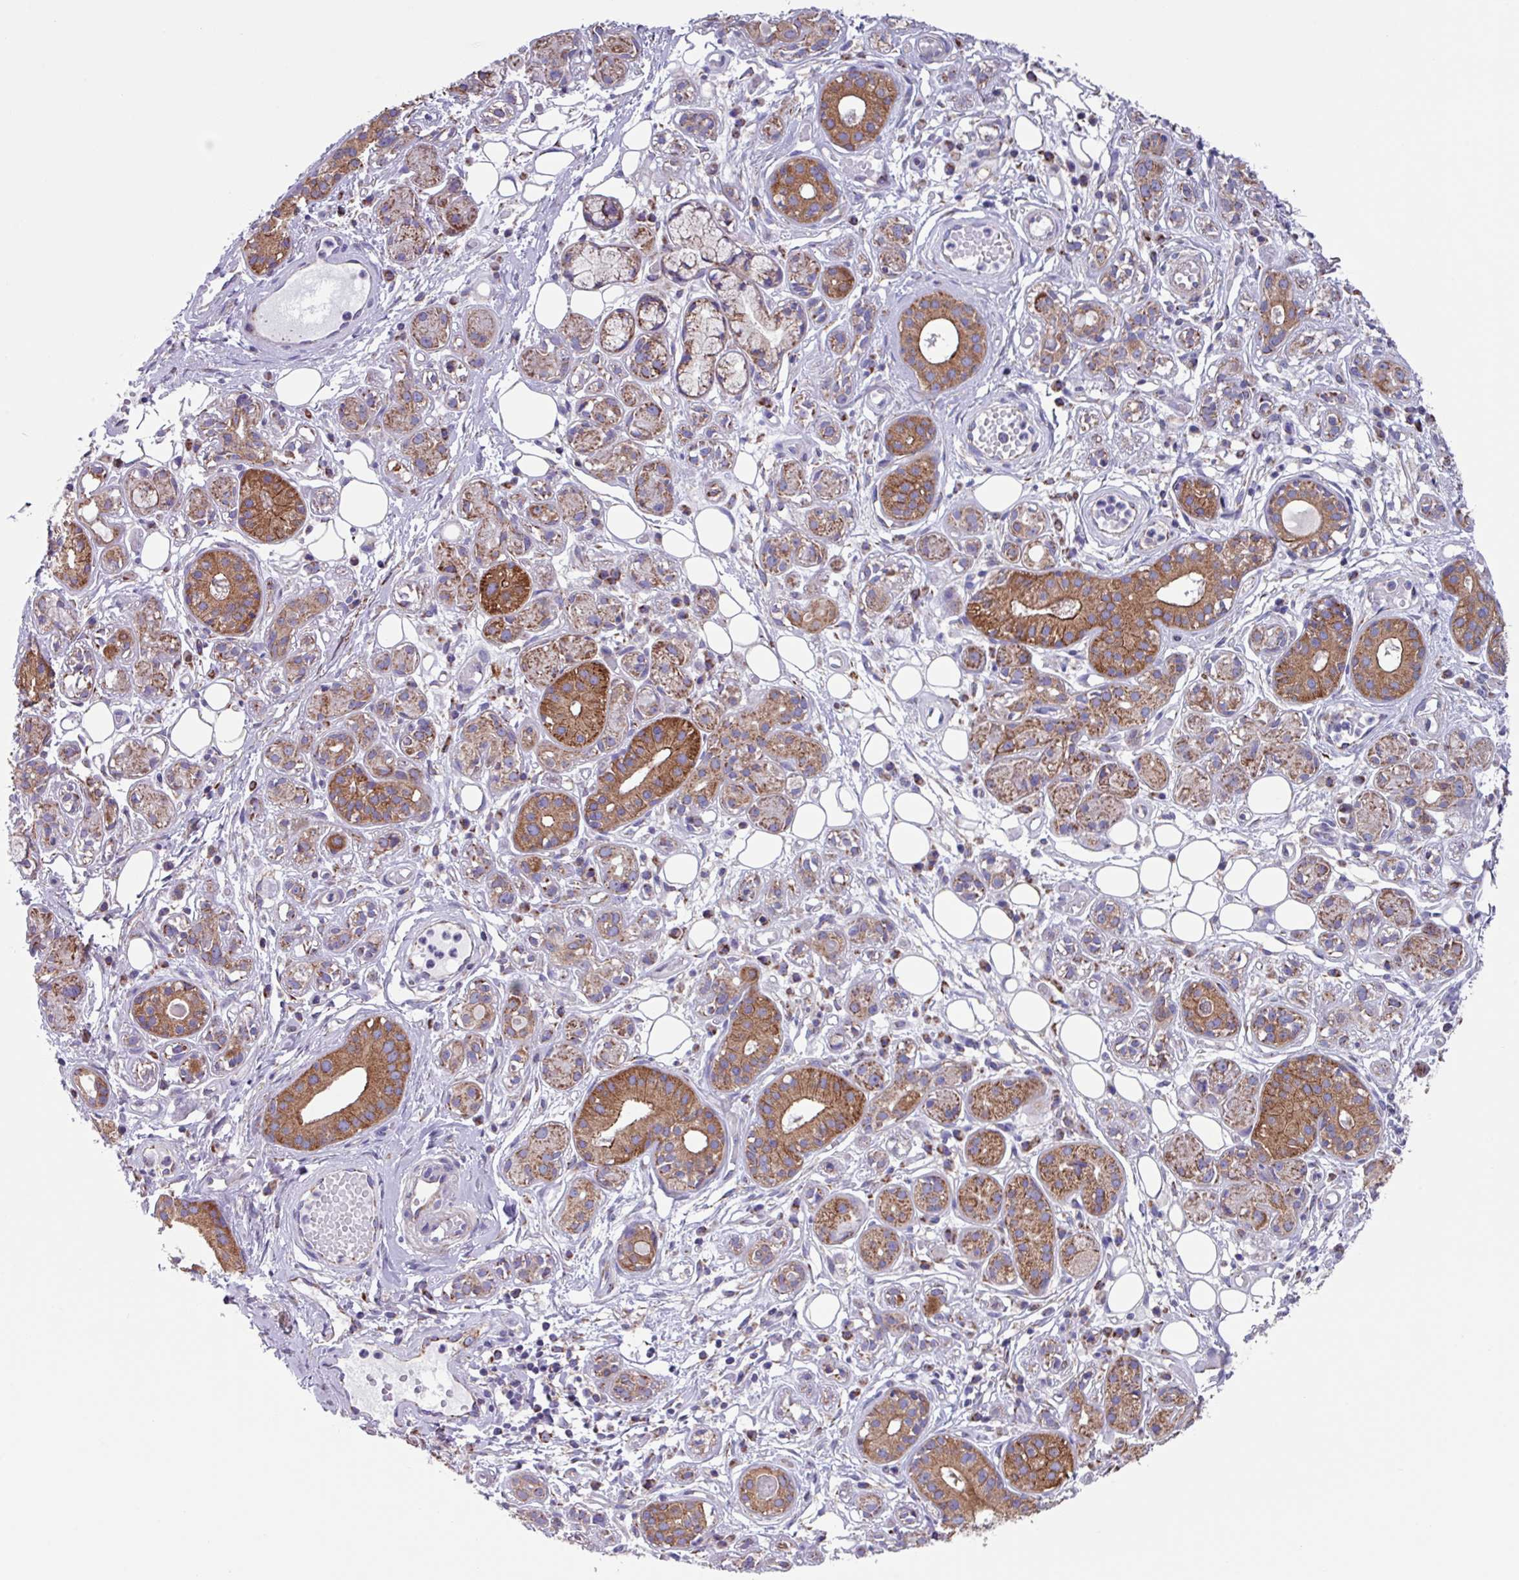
{"staining": {"intensity": "moderate", "quantity": ">75%", "location": "cytoplasmic/membranous"}, "tissue": "salivary gland", "cell_type": "Glandular cells", "image_type": "normal", "snomed": [{"axis": "morphology", "description": "Normal tissue, NOS"}, {"axis": "topography", "description": "Salivary gland"}], "caption": "IHC image of benign salivary gland stained for a protein (brown), which reveals medium levels of moderate cytoplasmic/membranous staining in about >75% of glandular cells.", "gene": "OTULIN", "patient": {"sex": "male", "age": 54}}